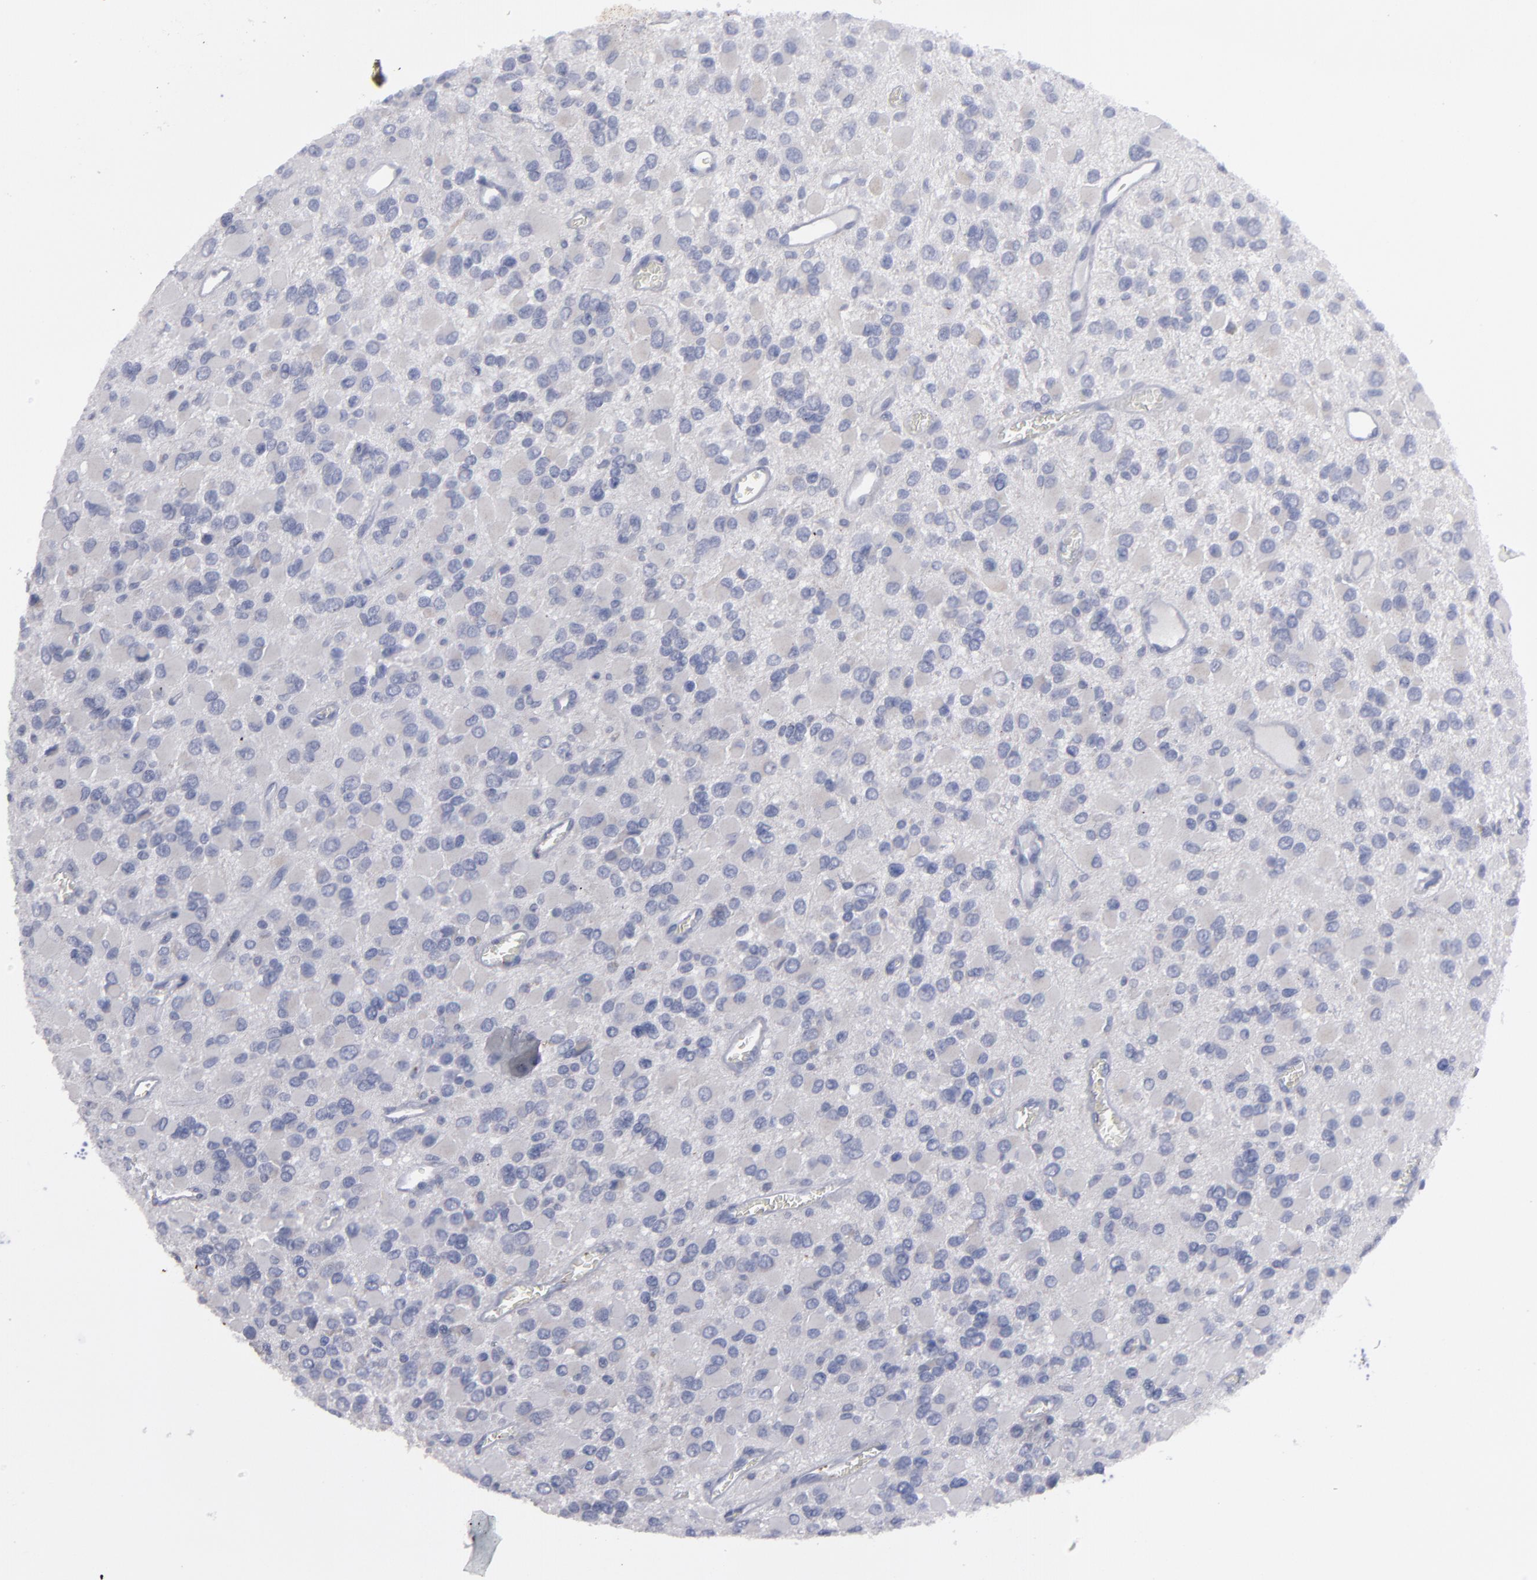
{"staining": {"intensity": "weak", "quantity": ">75%", "location": "cytoplasmic/membranous"}, "tissue": "glioma", "cell_type": "Tumor cells", "image_type": "cancer", "snomed": [{"axis": "morphology", "description": "Glioma, malignant, Low grade"}, {"axis": "topography", "description": "Brain"}], "caption": "Human glioma stained for a protein (brown) exhibits weak cytoplasmic/membranous positive staining in about >75% of tumor cells.", "gene": "CCDC80", "patient": {"sex": "male", "age": 42}}